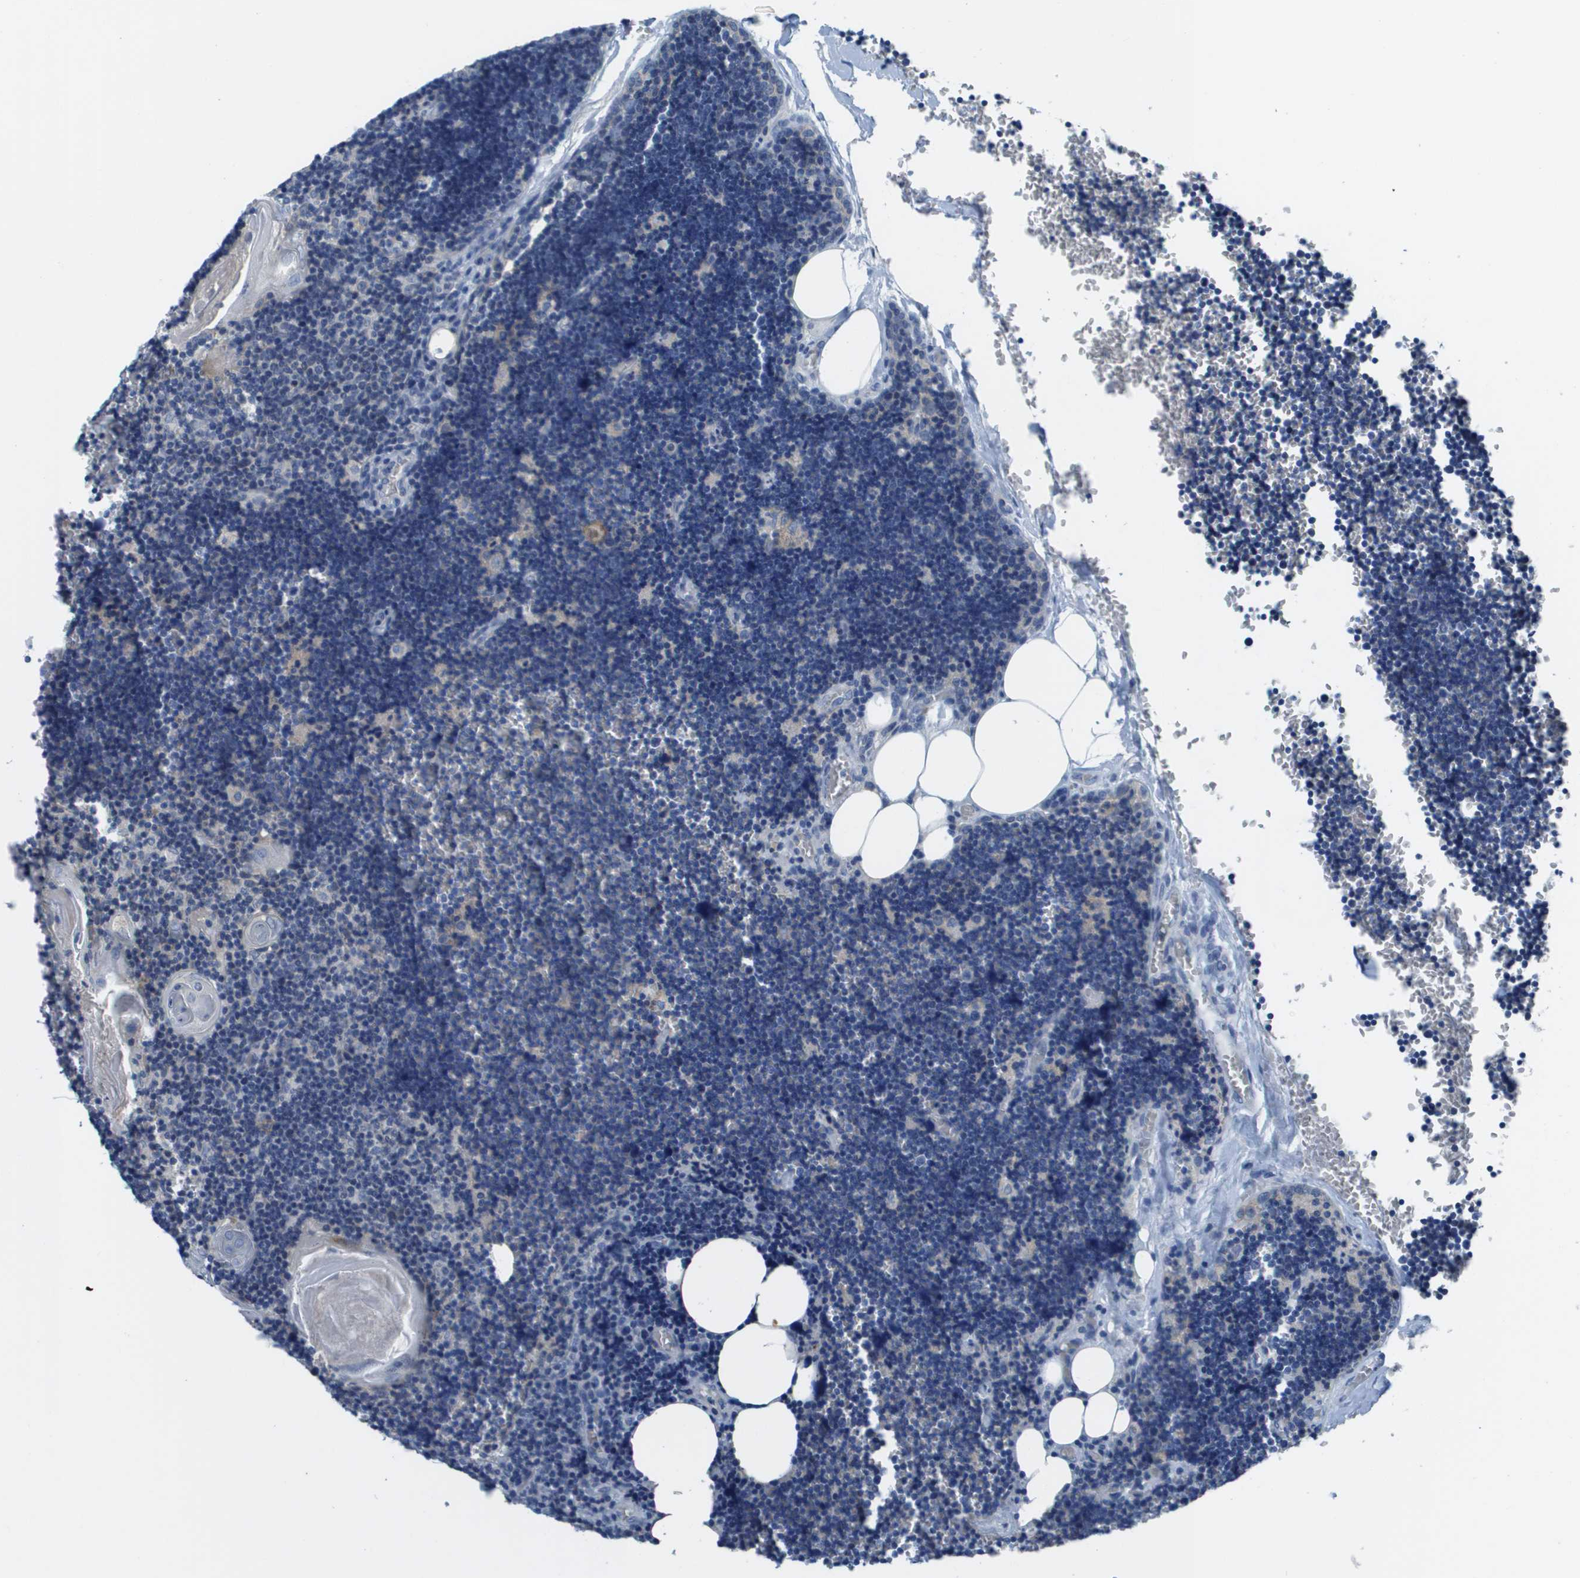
{"staining": {"intensity": "negative", "quantity": "none", "location": "none"}, "tissue": "lymph node", "cell_type": "Germinal center cells", "image_type": "normal", "snomed": [{"axis": "morphology", "description": "Normal tissue, NOS"}, {"axis": "topography", "description": "Lymph node"}], "caption": "Germinal center cells show no significant protein staining in benign lymph node.", "gene": "NCS1", "patient": {"sex": "male", "age": 33}}